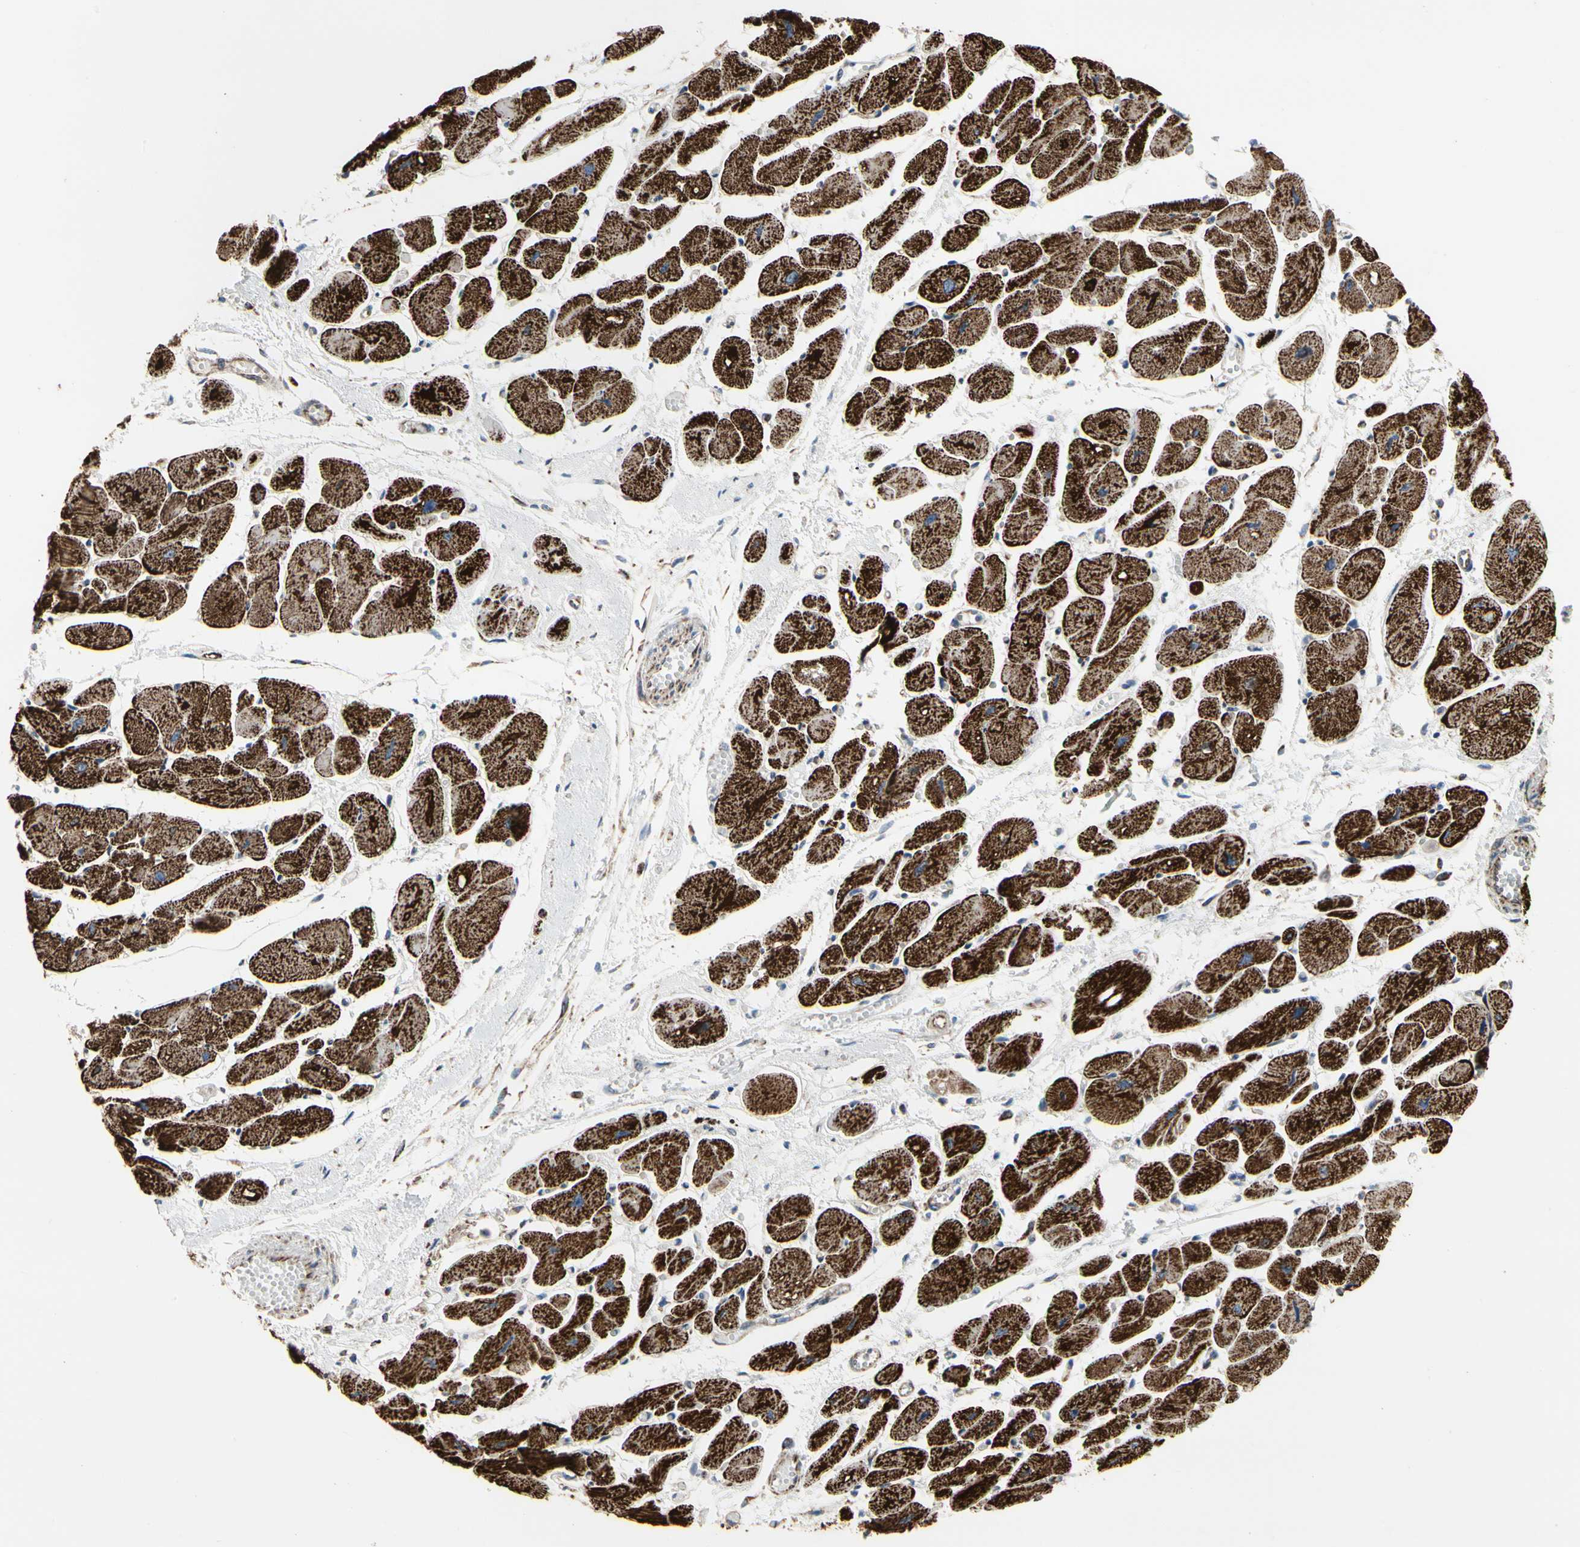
{"staining": {"intensity": "strong", "quantity": ">75%", "location": "cytoplasmic/membranous"}, "tissue": "heart muscle", "cell_type": "Cardiomyocytes", "image_type": "normal", "snomed": [{"axis": "morphology", "description": "Normal tissue, NOS"}, {"axis": "topography", "description": "Heart"}], "caption": "The micrograph shows a brown stain indicating the presence of a protein in the cytoplasmic/membranous of cardiomyocytes in heart muscle.", "gene": "TUBA1A", "patient": {"sex": "female", "age": 54}}